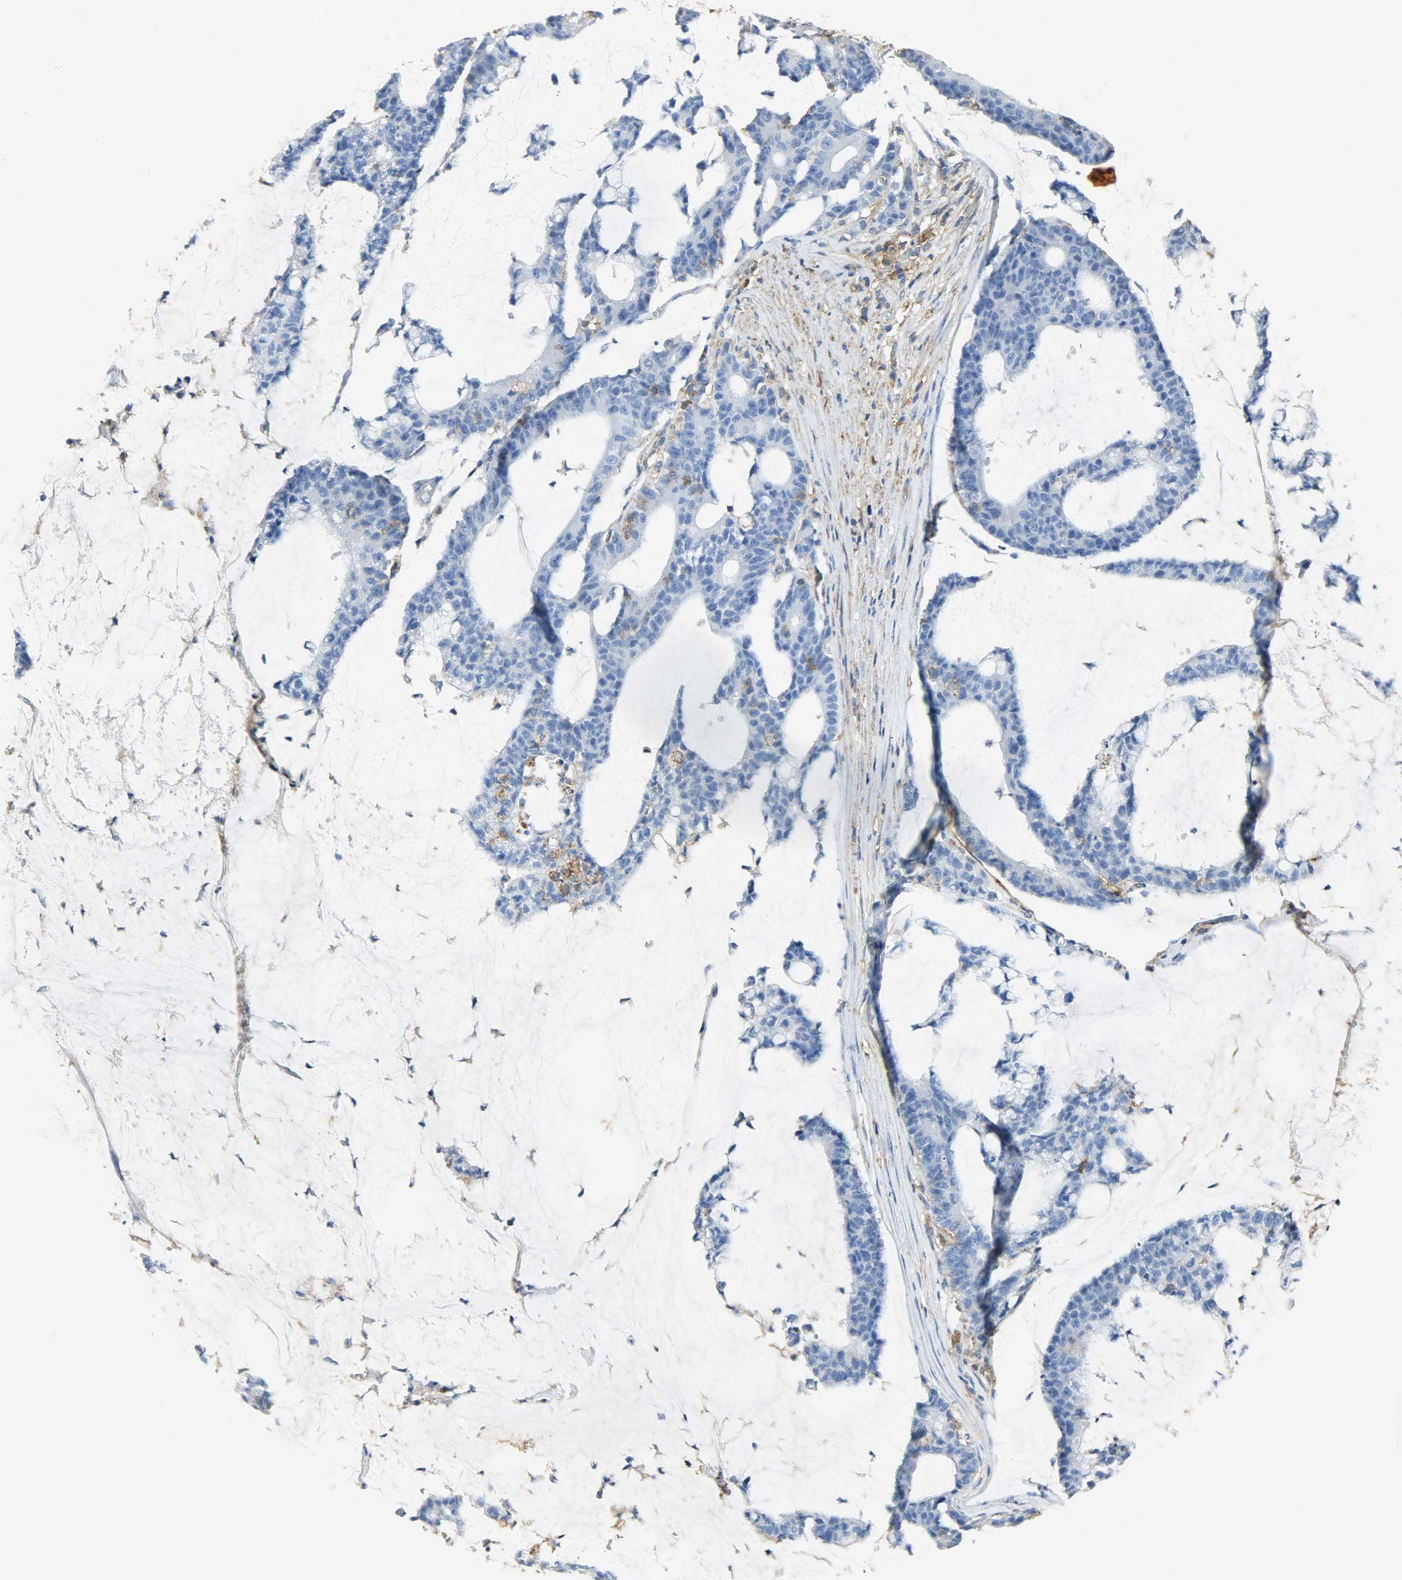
{"staining": {"intensity": "negative", "quantity": "none", "location": "none"}, "tissue": "colorectal cancer", "cell_type": "Tumor cells", "image_type": "cancer", "snomed": [{"axis": "morphology", "description": "Adenocarcinoma, NOS"}, {"axis": "topography", "description": "Colon"}], "caption": "The photomicrograph shows no significant positivity in tumor cells of colorectal adenocarcinoma.", "gene": "ANXA6", "patient": {"sex": "female", "age": 84}}